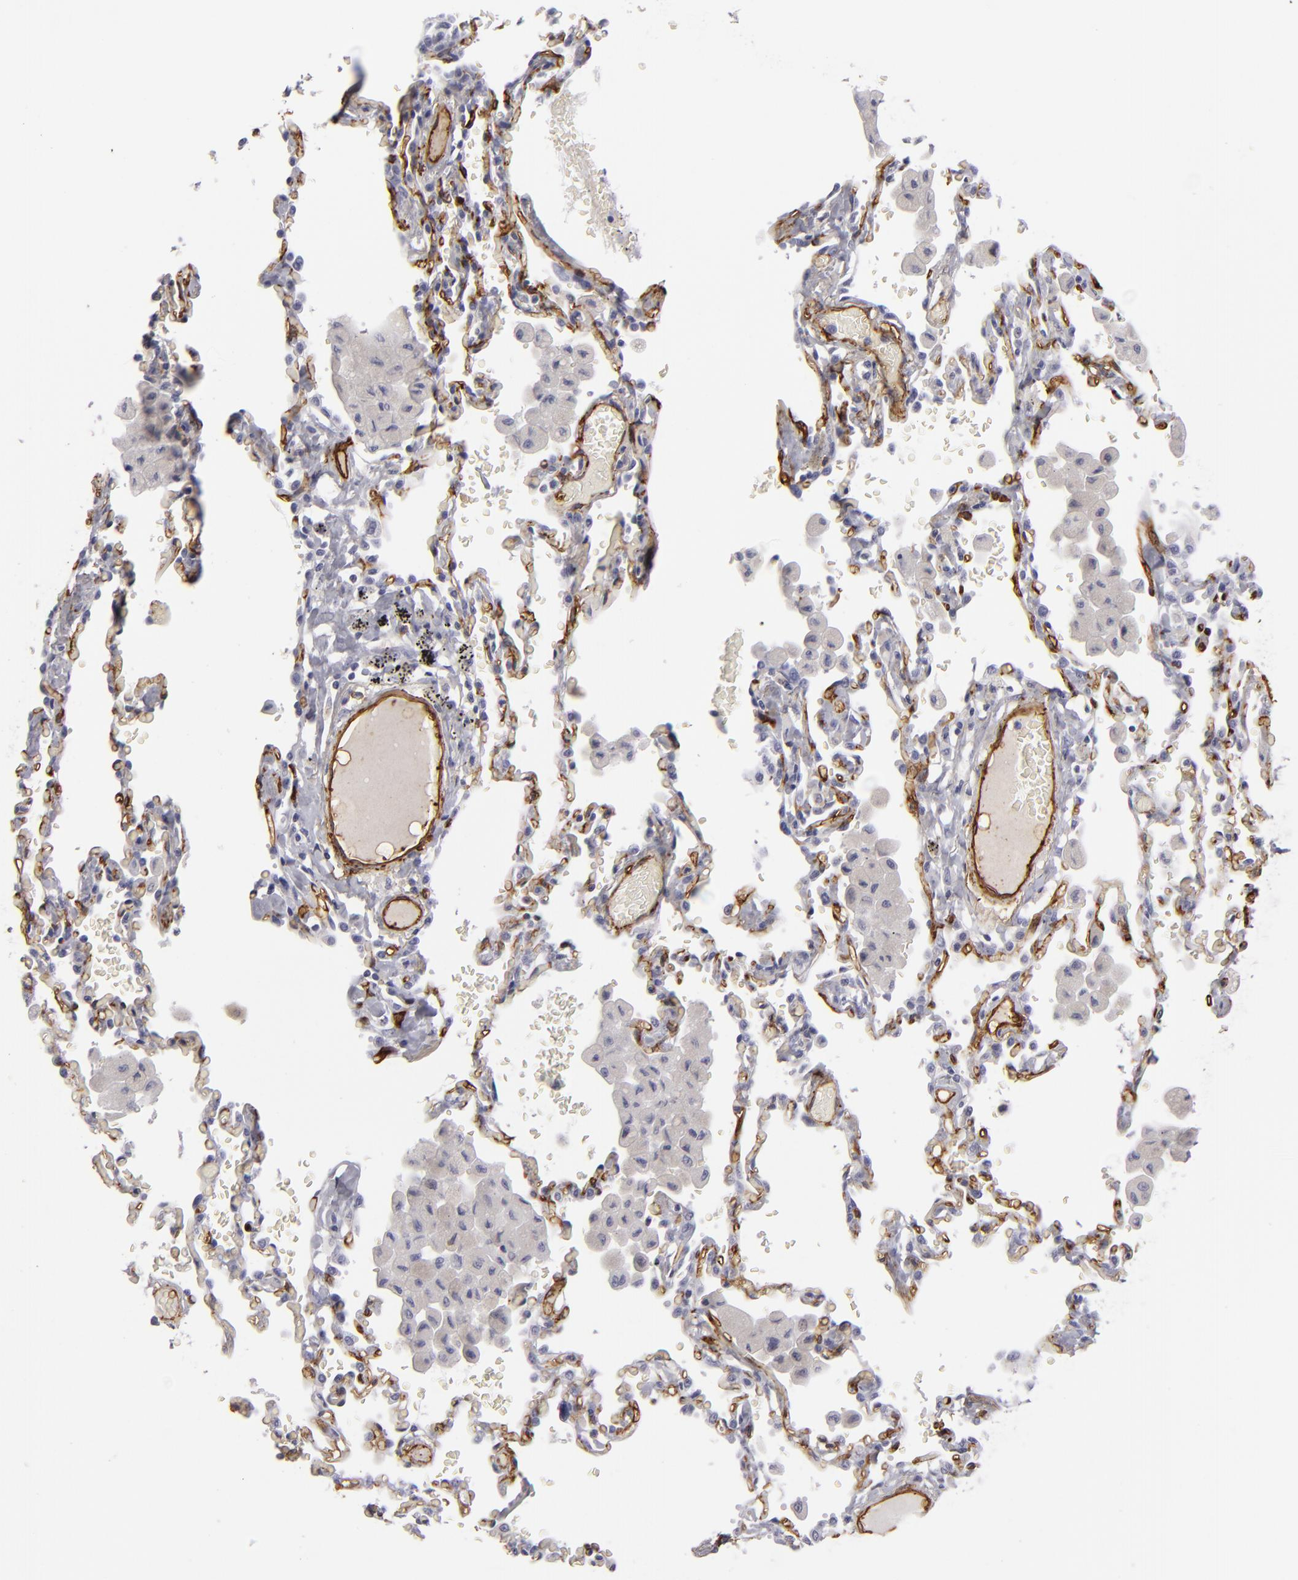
{"staining": {"intensity": "negative", "quantity": "none", "location": "none"}, "tissue": "bronchus", "cell_type": "Respiratory epithelial cells", "image_type": "normal", "snomed": [{"axis": "morphology", "description": "Normal tissue, NOS"}, {"axis": "morphology", "description": "Squamous cell carcinoma, NOS"}, {"axis": "topography", "description": "Bronchus"}, {"axis": "topography", "description": "Lung"}], "caption": "Normal bronchus was stained to show a protein in brown. There is no significant staining in respiratory epithelial cells.", "gene": "MCAM", "patient": {"sex": "female", "age": 47}}